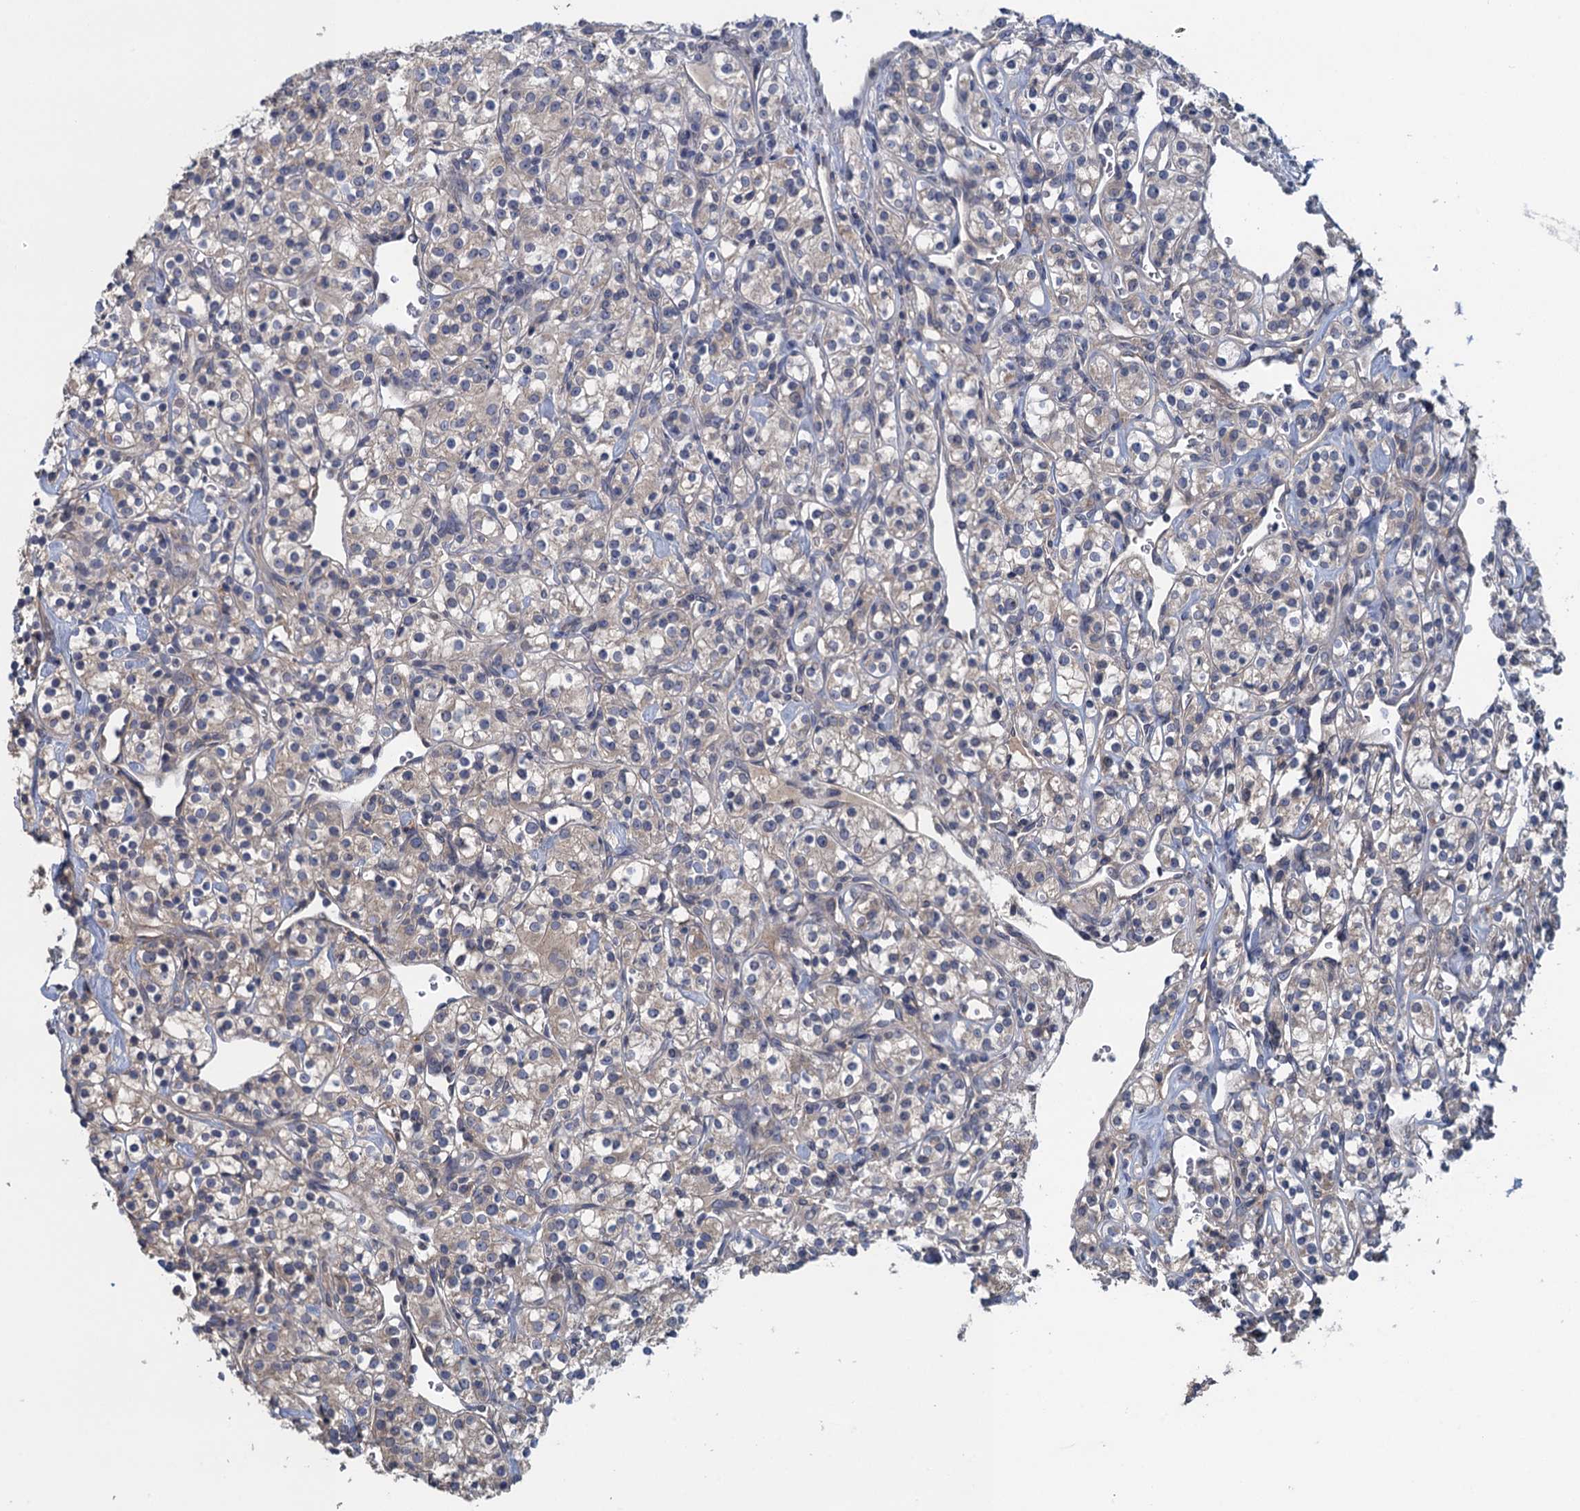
{"staining": {"intensity": "negative", "quantity": "none", "location": "none"}, "tissue": "renal cancer", "cell_type": "Tumor cells", "image_type": "cancer", "snomed": [{"axis": "morphology", "description": "Adenocarcinoma, NOS"}, {"axis": "topography", "description": "Kidney"}], "caption": "Immunohistochemistry photomicrograph of neoplastic tissue: renal adenocarcinoma stained with DAB exhibits no significant protein positivity in tumor cells.", "gene": "CTU2", "patient": {"sex": "male", "age": 77}}